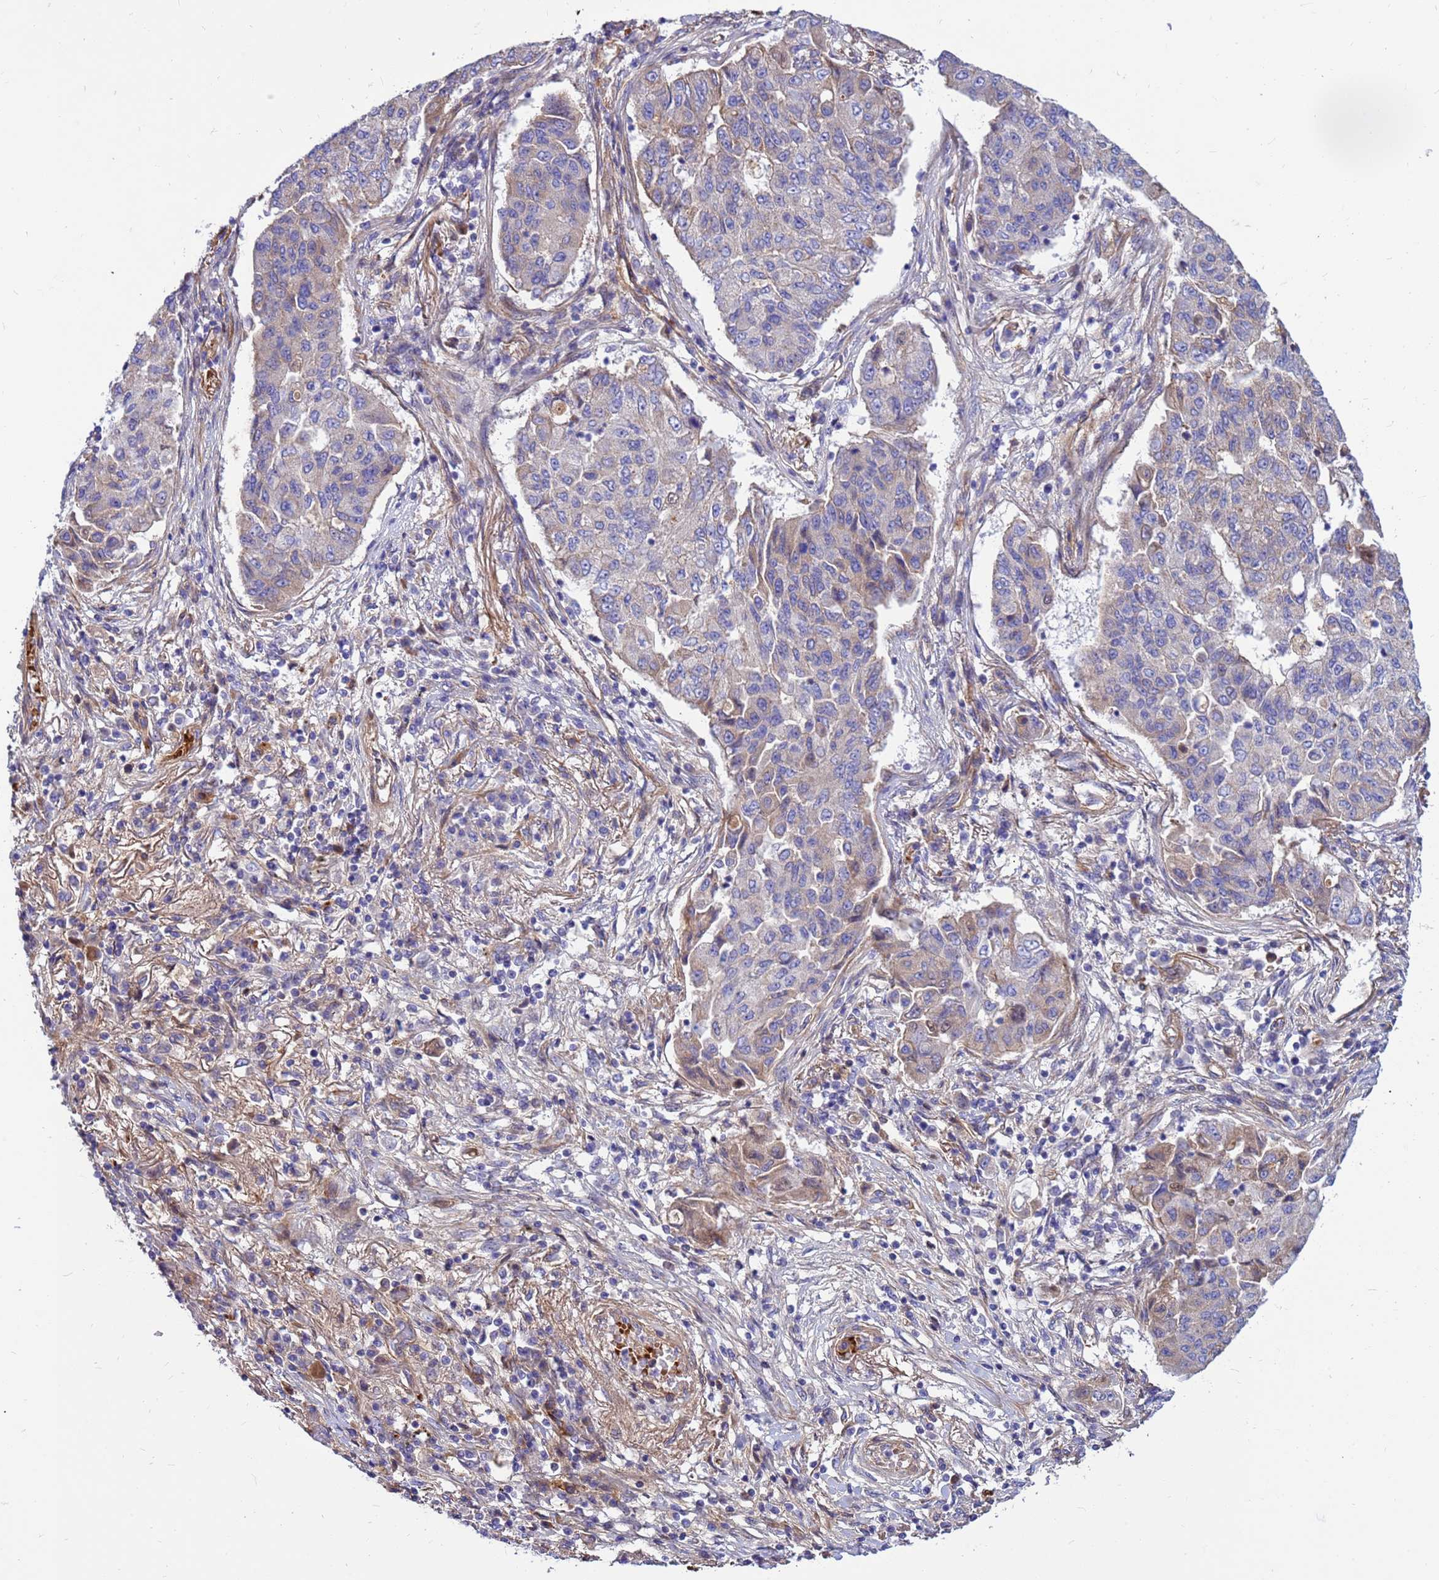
{"staining": {"intensity": "weak", "quantity": "<25%", "location": "cytoplasmic/membranous"}, "tissue": "lung cancer", "cell_type": "Tumor cells", "image_type": "cancer", "snomed": [{"axis": "morphology", "description": "Squamous cell carcinoma, NOS"}, {"axis": "topography", "description": "Lung"}], "caption": "DAB (3,3'-diaminobenzidine) immunohistochemical staining of human lung cancer (squamous cell carcinoma) reveals no significant staining in tumor cells.", "gene": "CRHBP", "patient": {"sex": "male", "age": 74}}